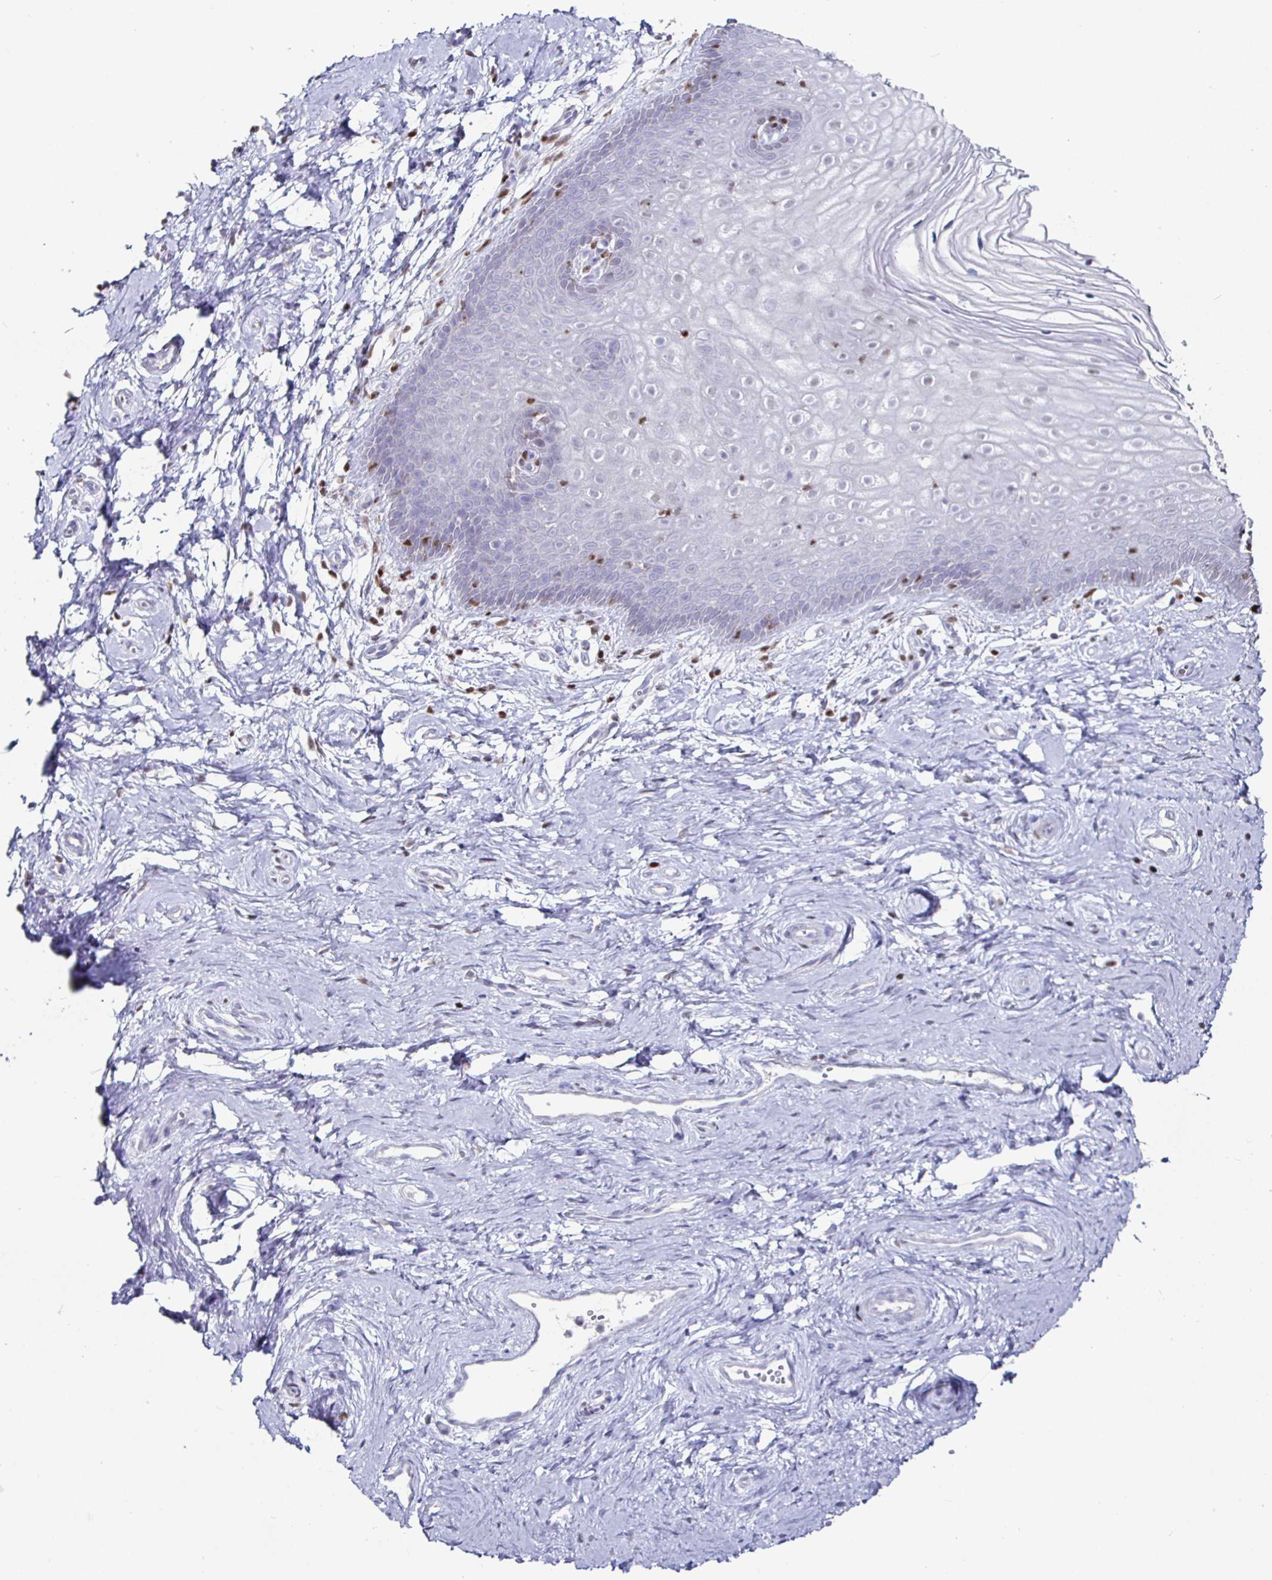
{"staining": {"intensity": "weak", "quantity": "<25%", "location": "nuclear"}, "tissue": "vagina", "cell_type": "Squamous epithelial cells", "image_type": "normal", "snomed": [{"axis": "morphology", "description": "Normal tissue, NOS"}, {"axis": "topography", "description": "Vagina"}], "caption": "IHC histopathology image of normal vagina: vagina stained with DAB reveals no significant protein staining in squamous epithelial cells.", "gene": "RUNX2", "patient": {"sex": "female", "age": 38}}